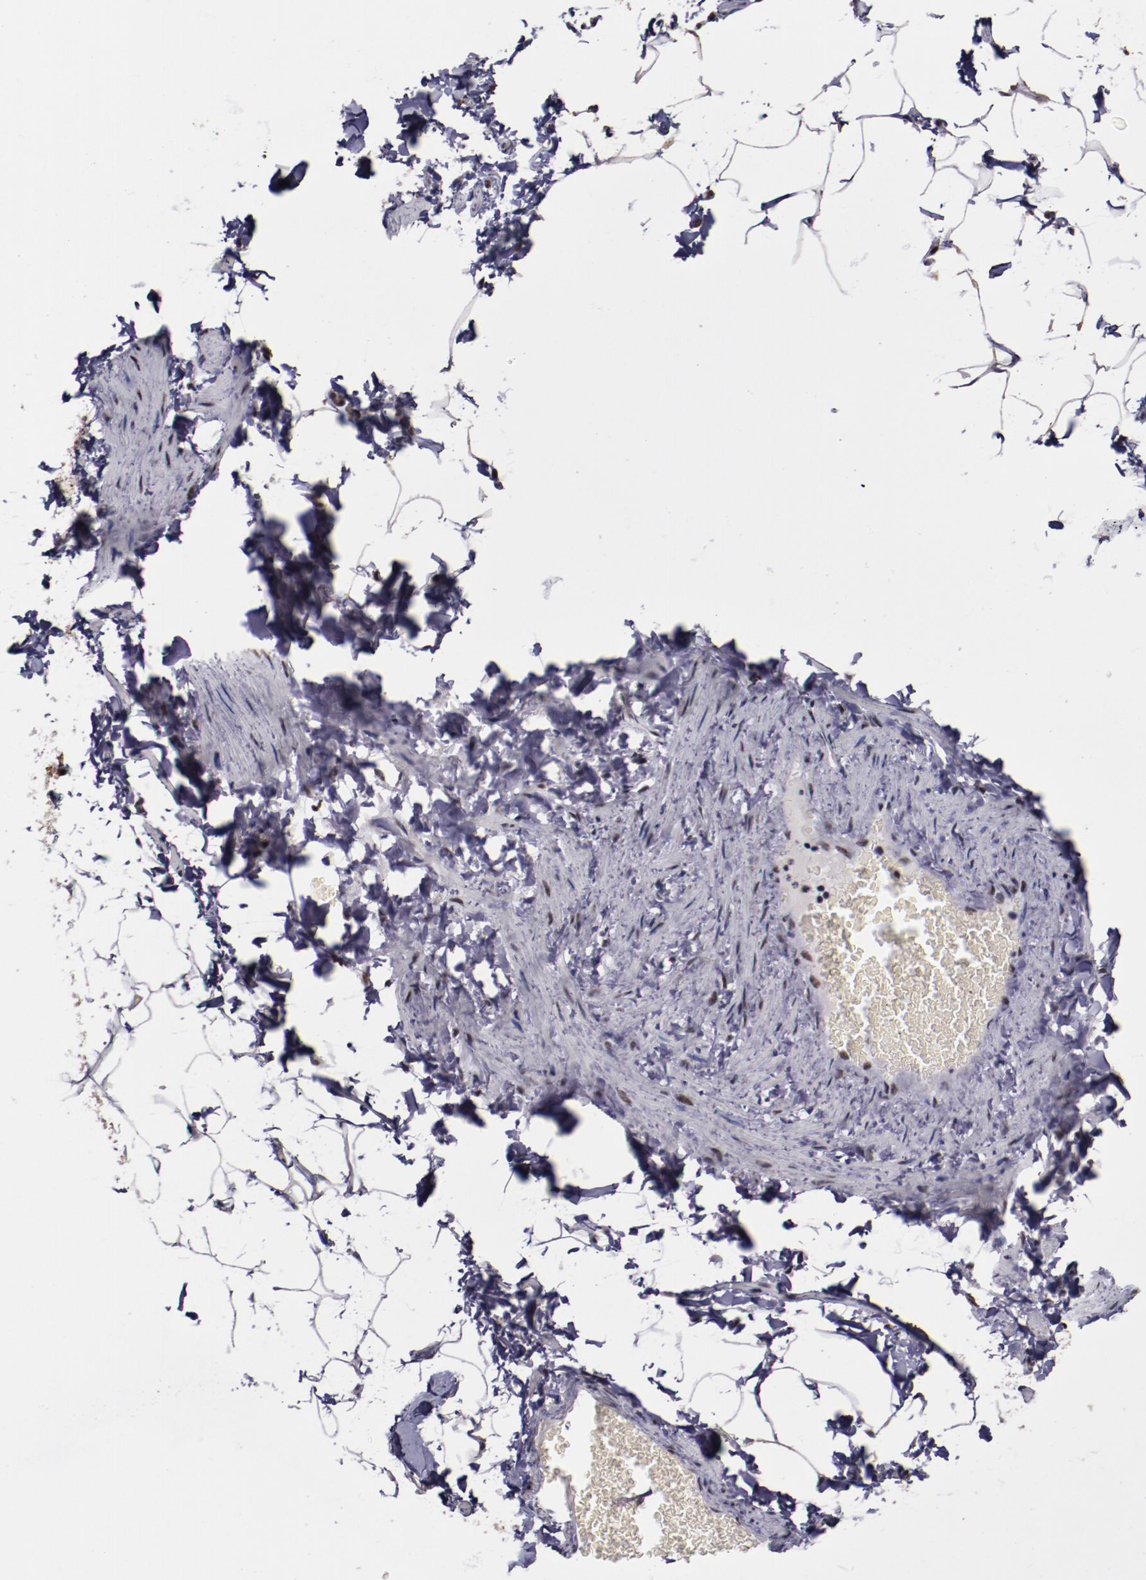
{"staining": {"intensity": "strong", "quantity": ">75%", "location": "nuclear"}, "tissue": "adipose tissue", "cell_type": "Adipocytes", "image_type": "normal", "snomed": [{"axis": "morphology", "description": "Normal tissue, NOS"}, {"axis": "topography", "description": "Vascular tissue"}], "caption": "Immunohistochemical staining of unremarkable human adipose tissue displays strong nuclear protein staining in approximately >75% of adipocytes. (DAB (3,3'-diaminobenzidine) IHC, brown staining for protein, blue staining for nuclei).", "gene": "PPP4R3A", "patient": {"sex": "male", "age": 41}}